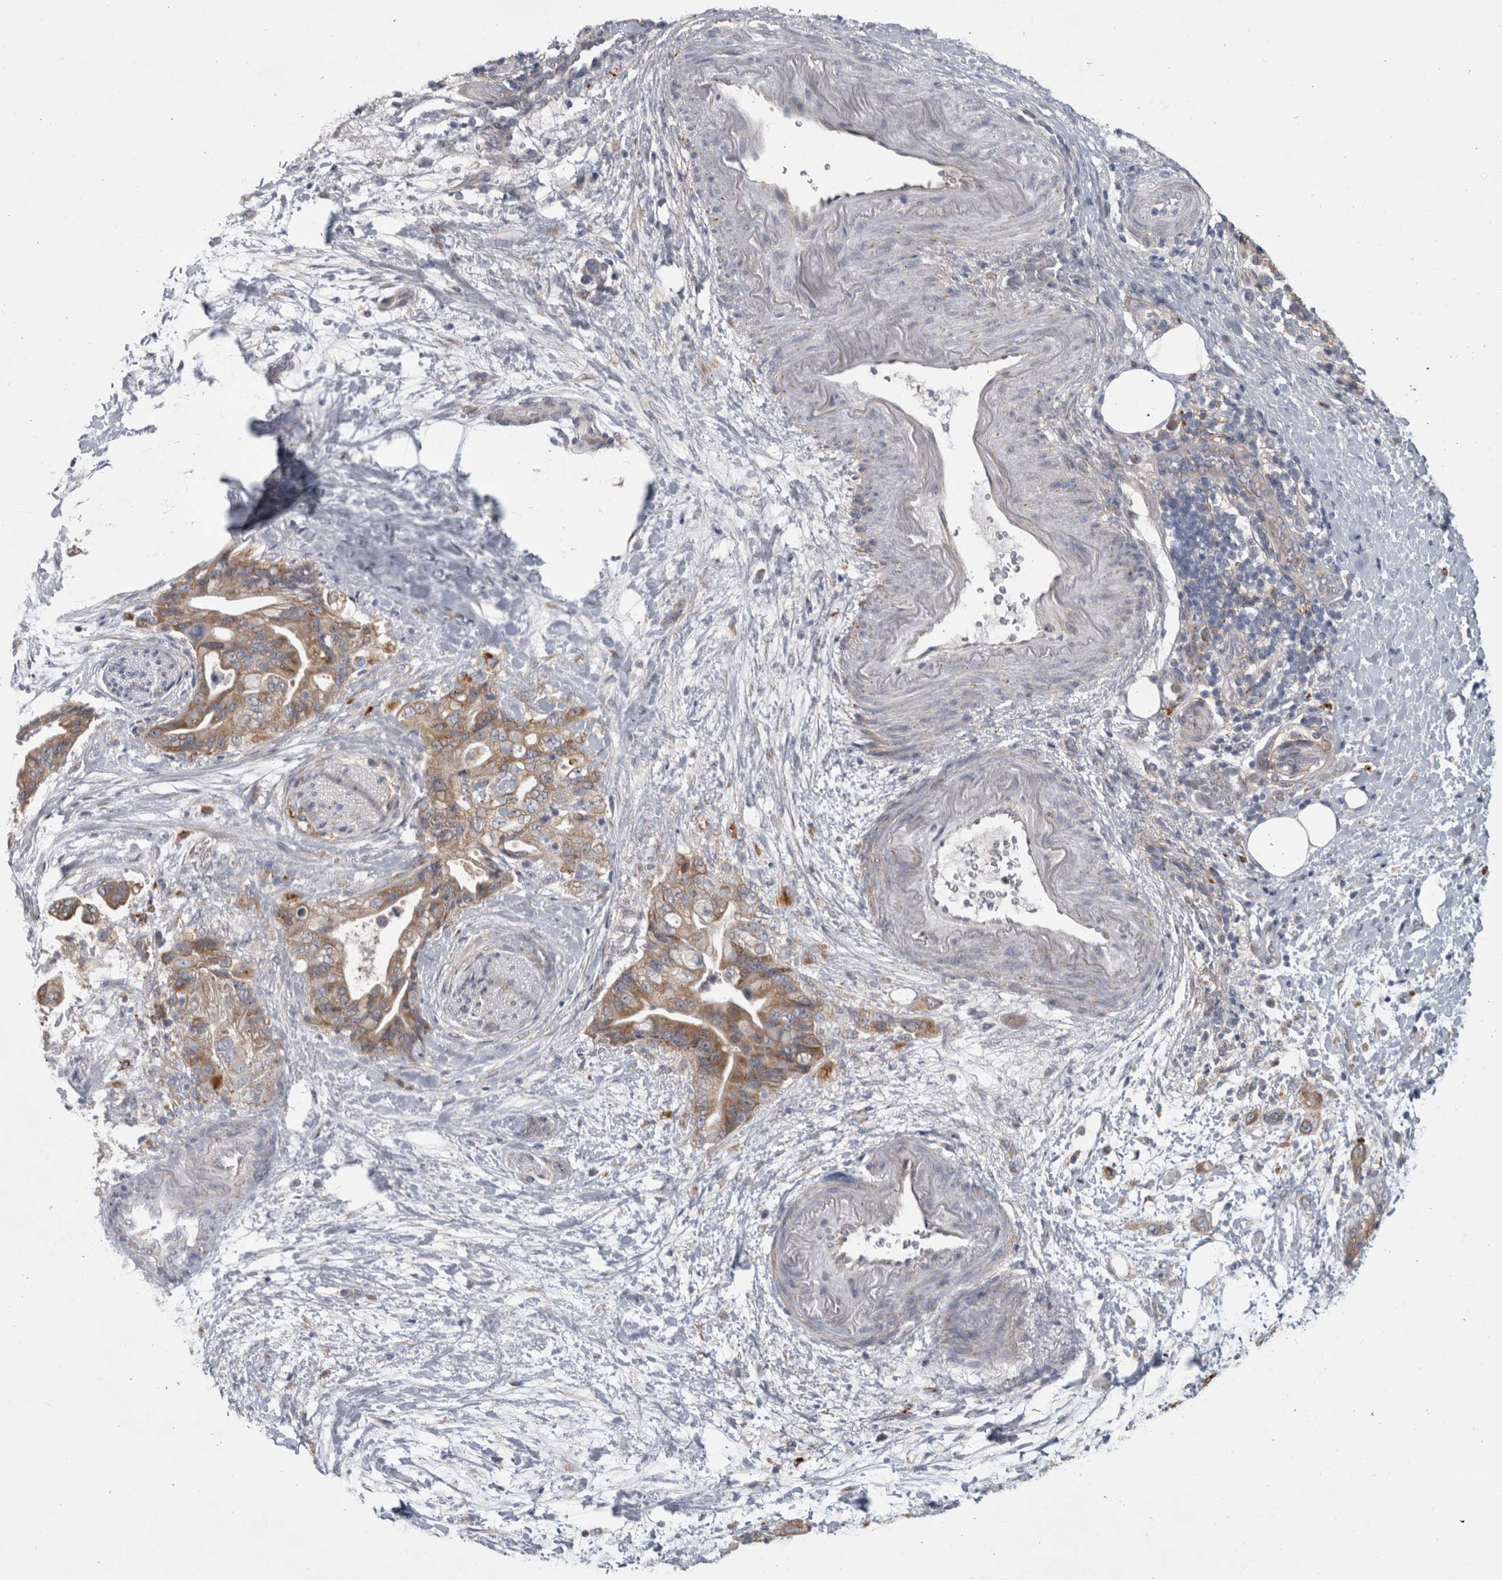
{"staining": {"intensity": "moderate", "quantity": ">75%", "location": "cytoplasmic/membranous"}, "tissue": "pancreatic cancer", "cell_type": "Tumor cells", "image_type": "cancer", "snomed": [{"axis": "morphology", "description": "Adenocarcinoma, NOS"}, {"axis": "topography", "description": "Pancreas"}], "caption": "Approximately >75% of tumor cells in pancreatic cancer demonstrate moderate cytoplasmic/membranous protein expression as visualized by brown immunohistochemical staining.", "gene": "ATXN2", "patient": {"sex": "male", "age": 59}}